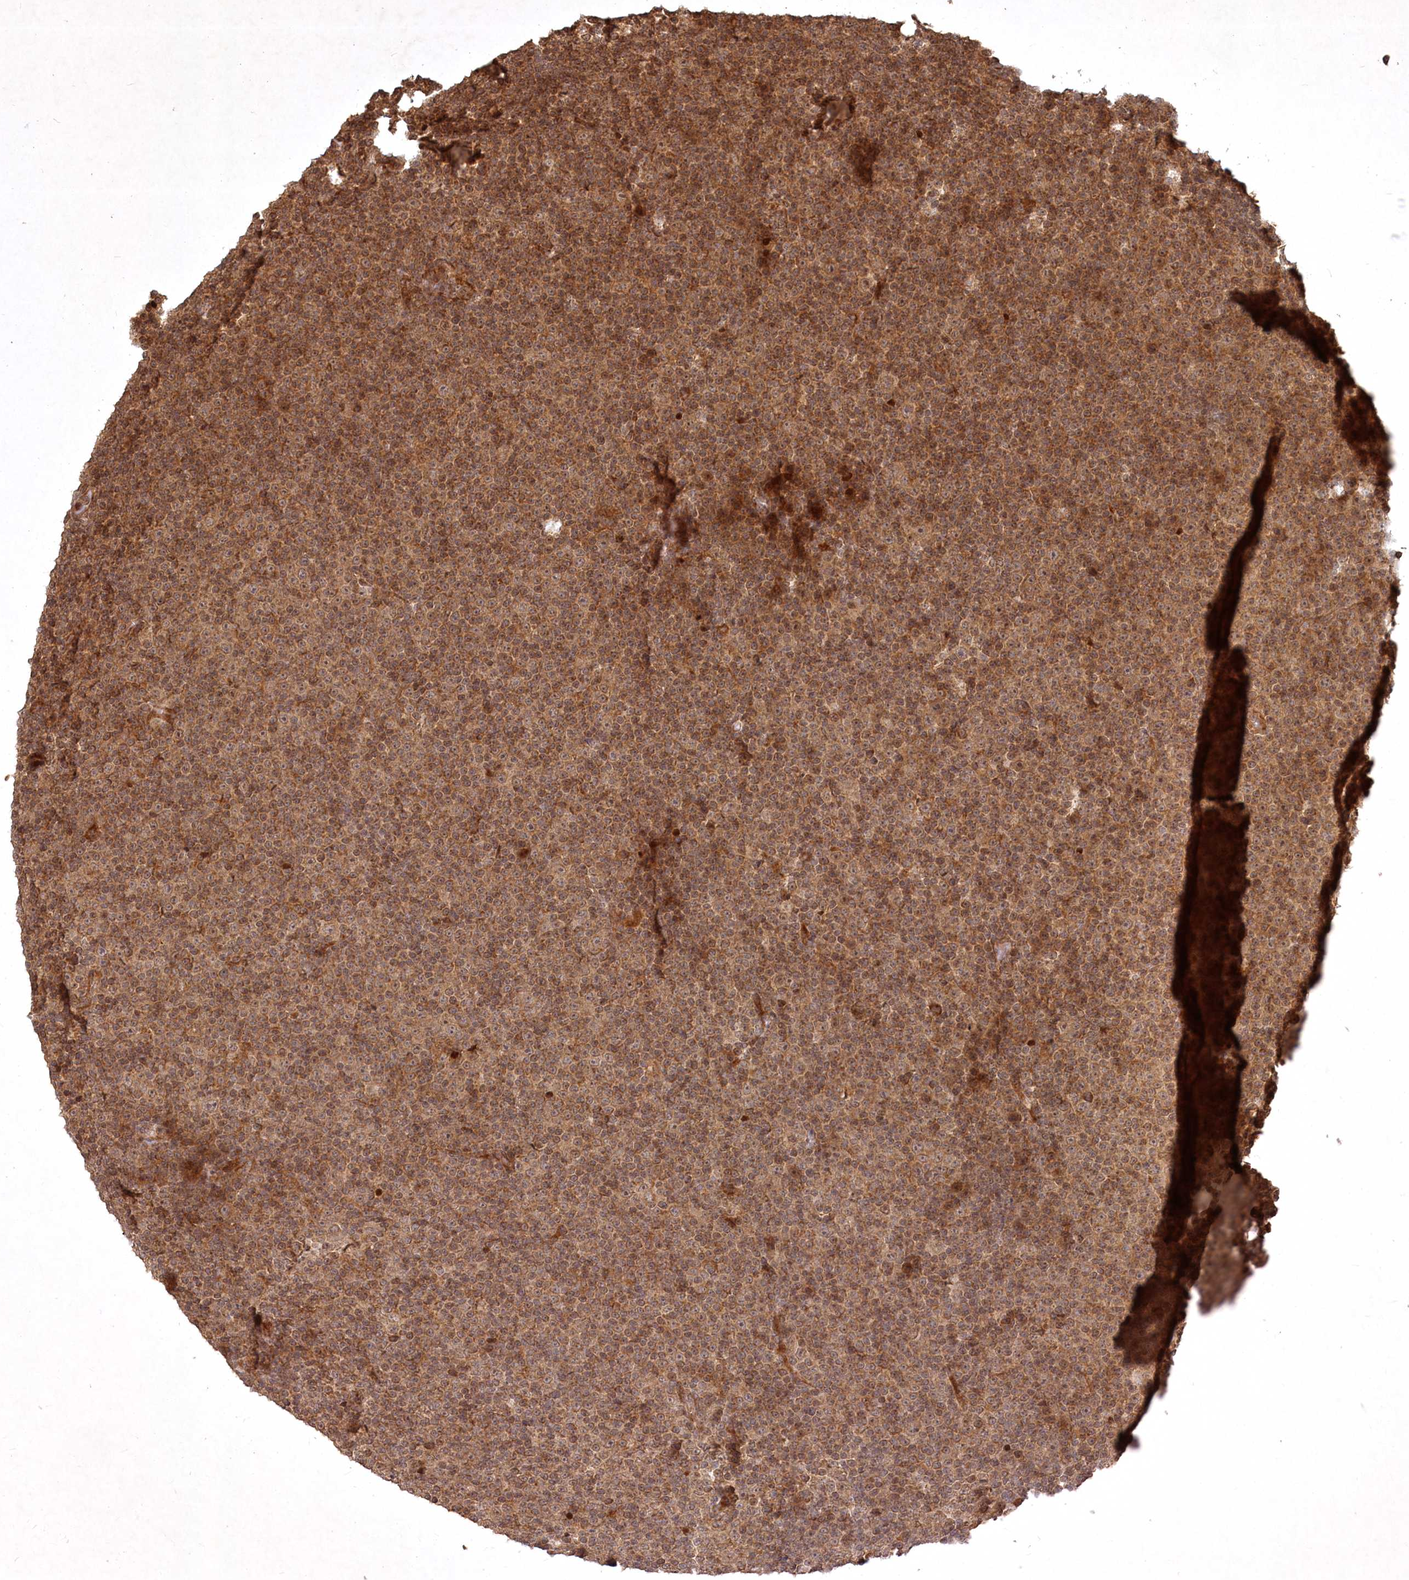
{"staining": {"intensity": "moderate", "quantity": ">75%", "location": "cytoplasmic/membranous"}, "tissue": "lymphoma", "cell_type": "Tumor cells", "image_type": "cancer", "snomed": [{"axis": "morphology", "description": "Malignant lymphoma, non-Hodgkin's type, Low grade"}, {"axis": "topography", "description": "Lymph node"}], "caption": "High-magnification brightfield microscopy of lymphoma stained with DAB (brown) and counterstained with hematoxylin (blue). tumor cells exhibit moderate cytoplasmic/membranous staining is seen in about>75% of cells. The staining was performed using DAB, with brown indicating positive protein expression. Nuclei are stained blue with hematoxylin.", "gene": "UNC93A", "patient": {"sex": "female", "age": 67}}